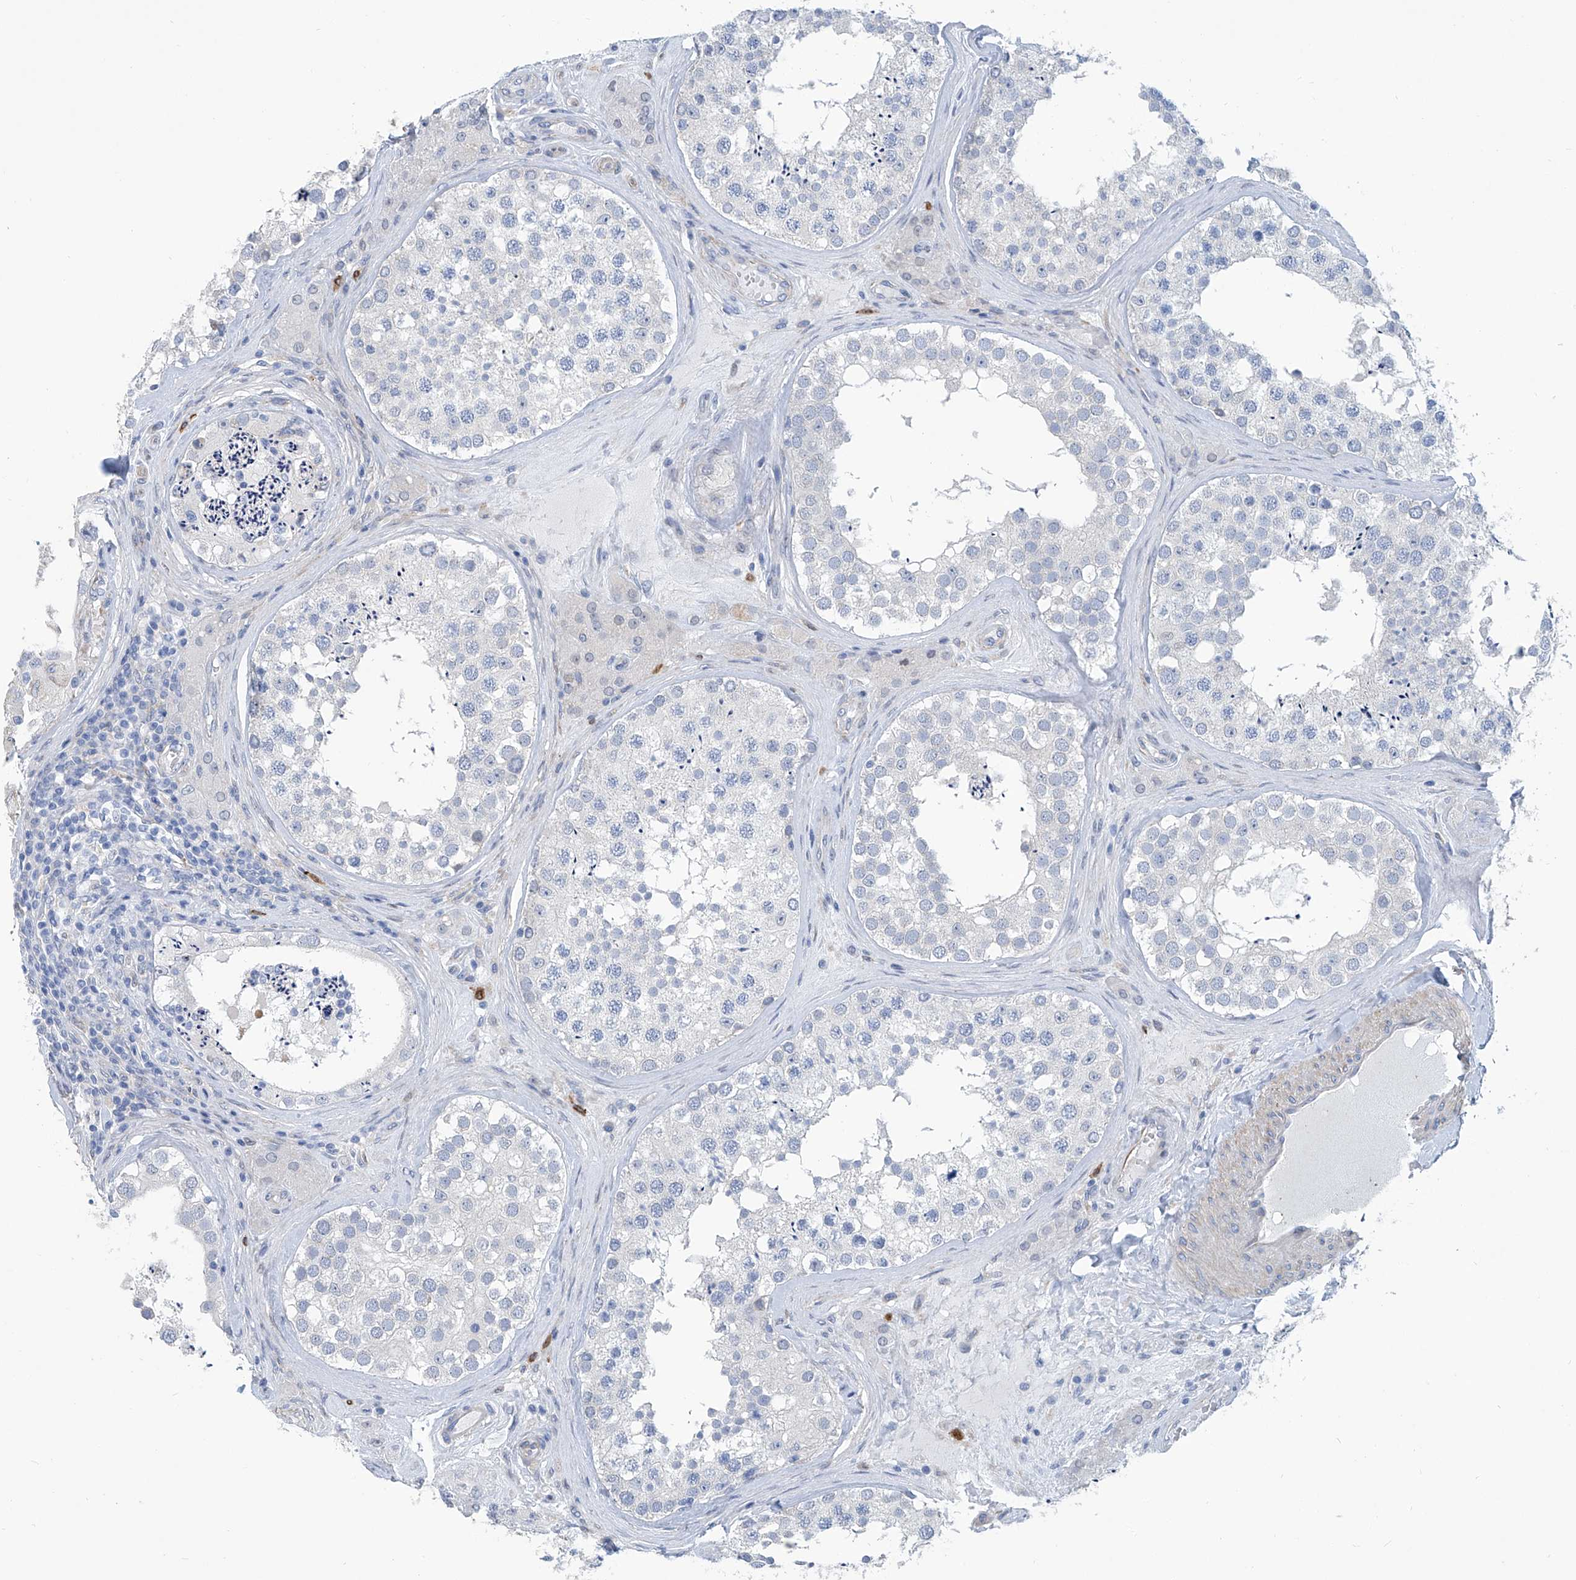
{"staining": {"intensity": "negative", "quantity": "none", "location": "none"}, "tissue": "testis", "cell_type": "Cells in seminiferous ducts", "image_type": "normal", "snomed": [{"axis": "morphology", "description": "Normal tissue, NOS"}, {"axis": "topography", "description": "Testis"}], "caption": "Immunohistochemical staining of unremarkable human testis reveals no significant positivity in cells in seminiferous ducts.", "gene": "TNN", "patient": {"sex": "male", "age": 46}}